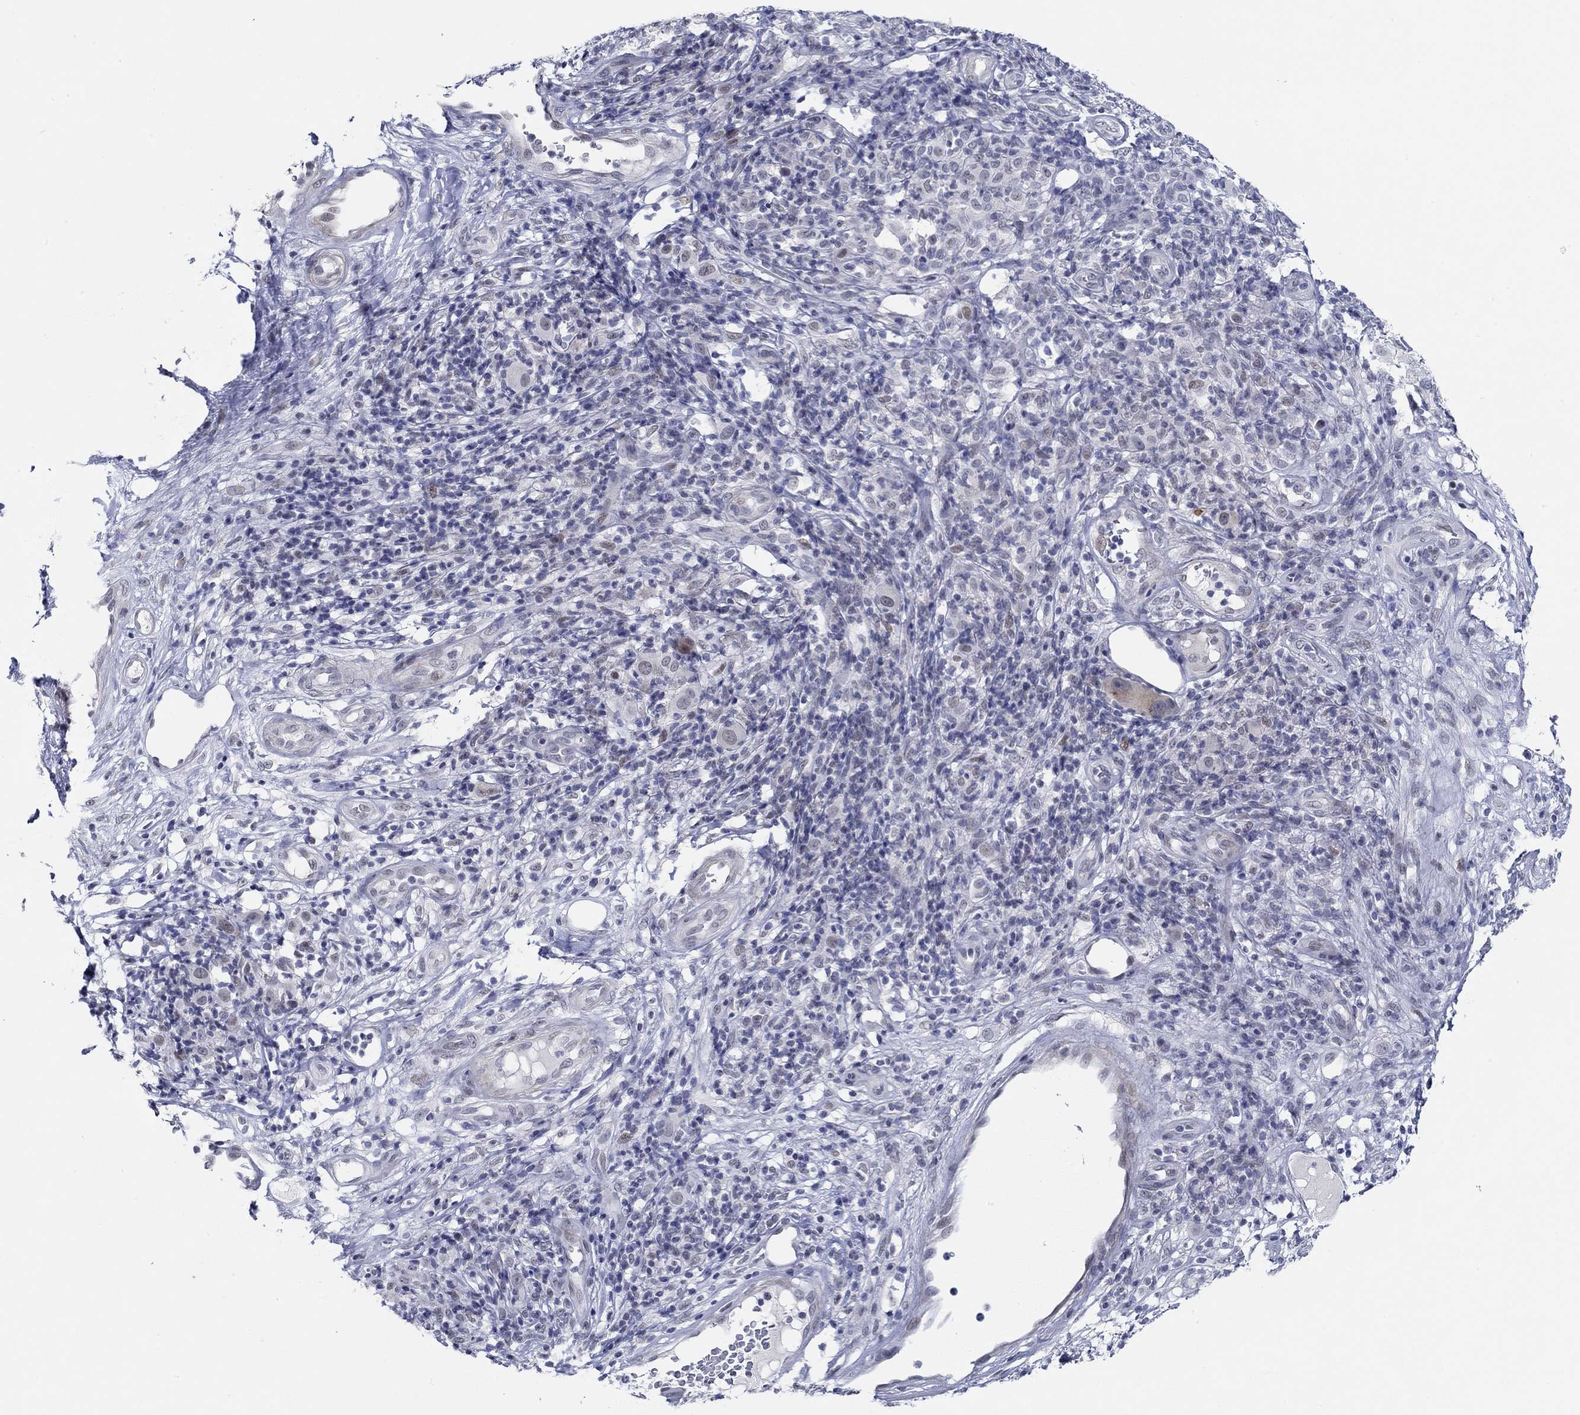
{"staining": {"intensity": "weak", "quantity": "<25%", "location": "cytoplasmic/membranous"}, "tissue": "melanoma", "cell_type": "Tumor cells", "image_type": "cancer", "snomed": [{"axis": "morphology", "description": "Malignant melanoma, NOS"}, {"axis": "topography", "description": "Skin"}], "caption": "Tumor cells are negative for protein expression in human malignant melanoma.", "gene": "SLC34A1", "patient": {"sex": "female", "age": 87}}